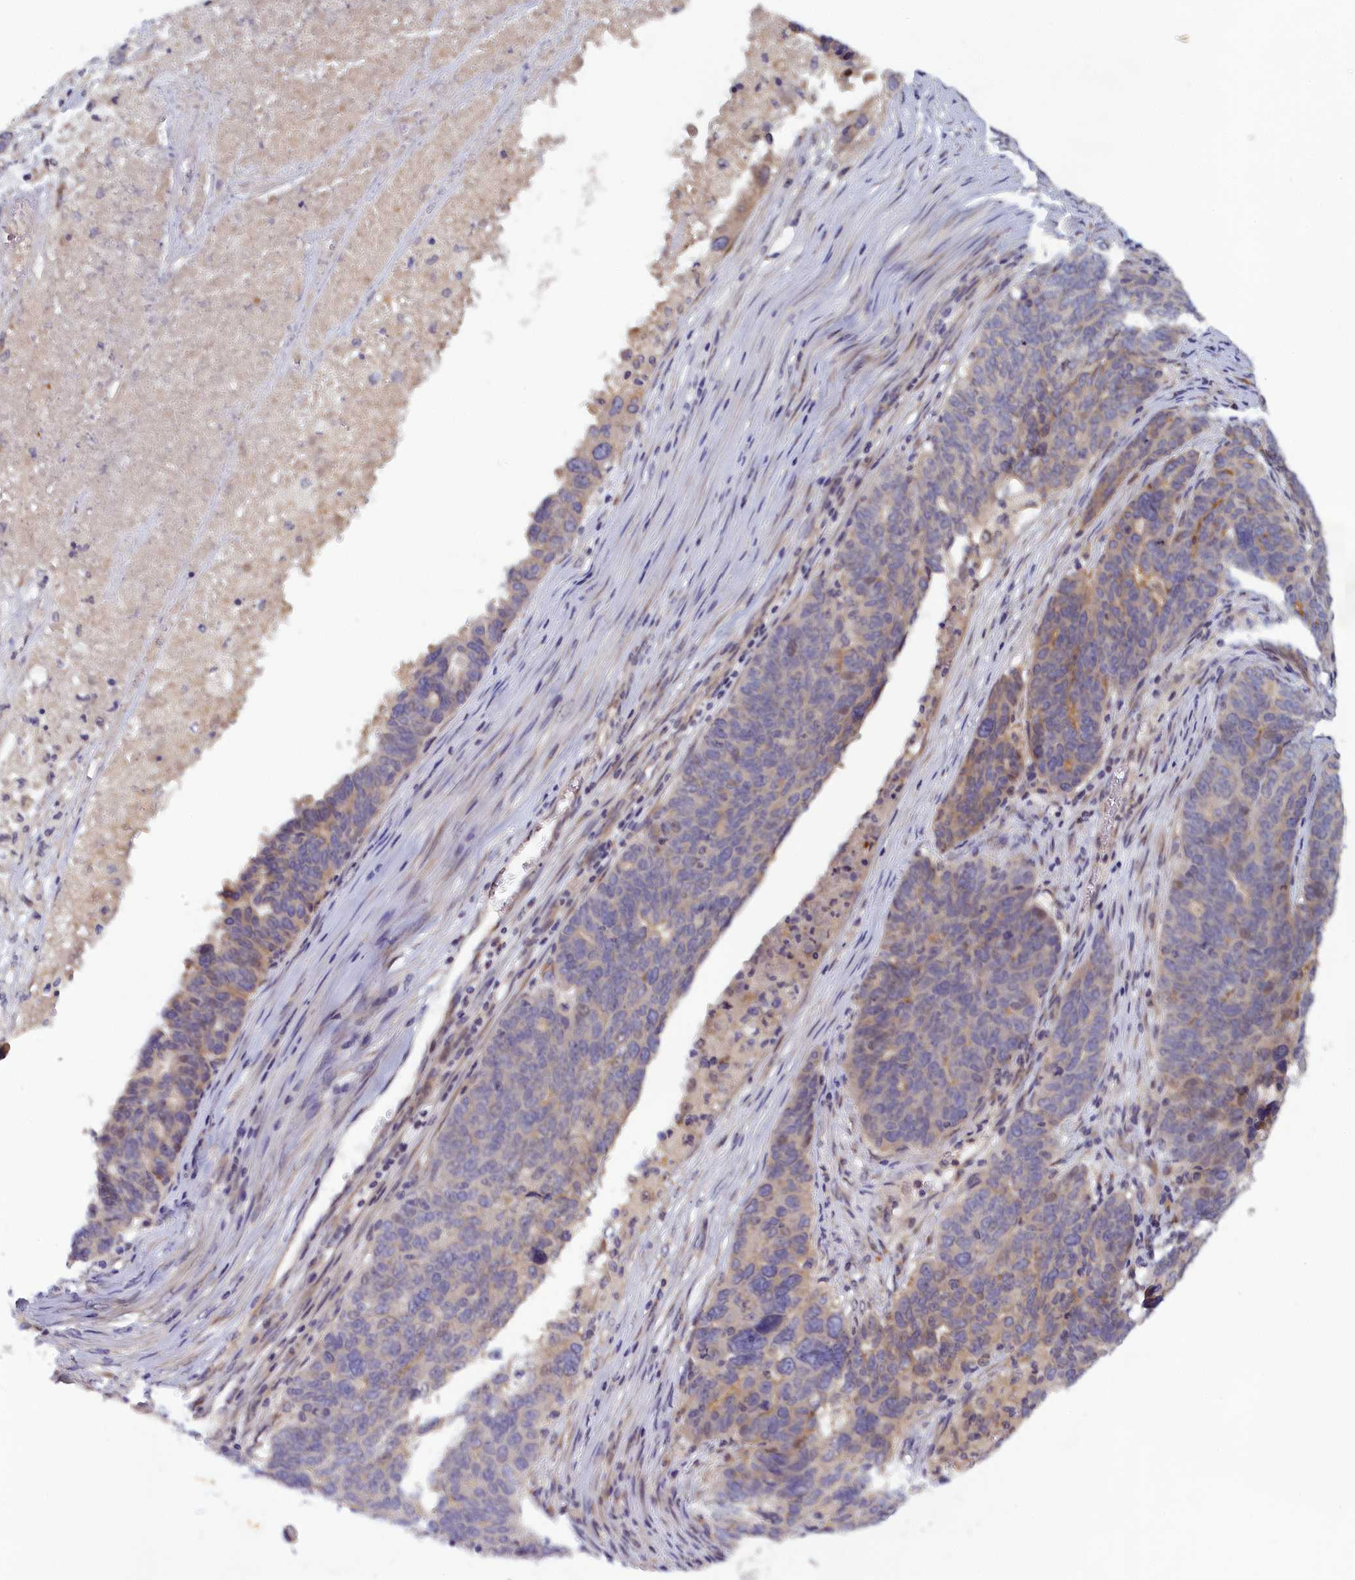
{"staining": {"intensity": "negative", "quantity": "none", "location": "none"}, "tissue": "ovarian cancer", "cell_type": "Tumor cells", "image_type": "cancer", "snomed": [{"axis": "morphology", "description": "Cystadenocarcinoma, serous, NOS"}, {"axis": "topography", "description": "Ovary"}], "caption": "Ovarian serous cystadenocarcinoma was stained to show a protein in brown. There is no significant expression in tumor cells.", "gene": "IGFALS", "patient": {"sex": "female", "age": 59}}